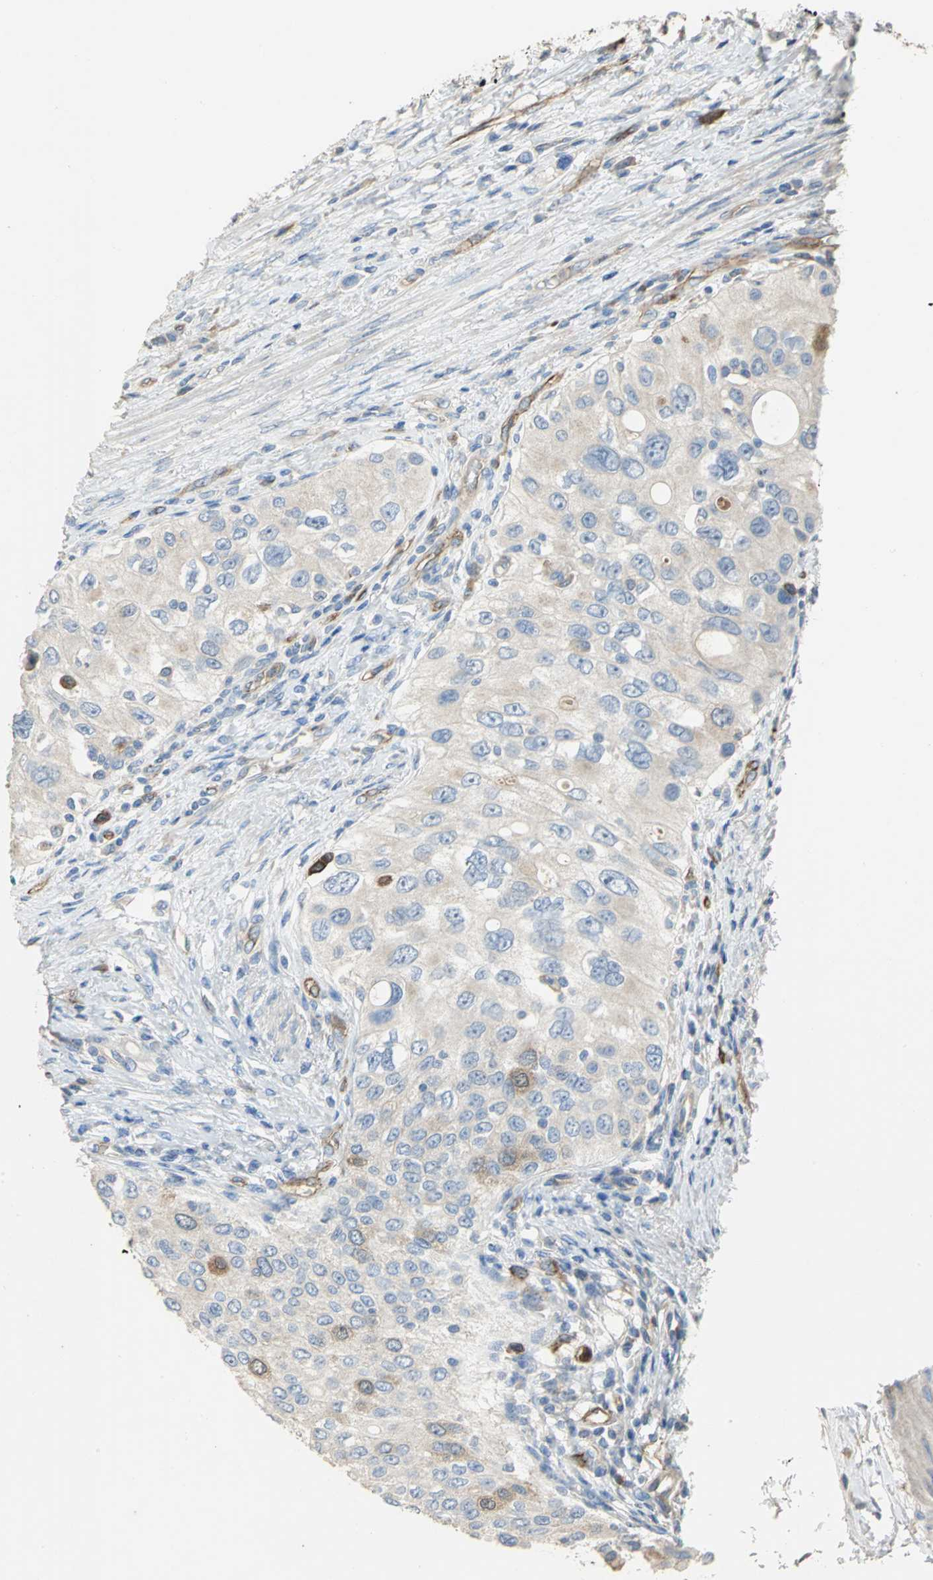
{"staining": {"intensity": "moderate", "quantity": "<25%", "location": "cytoplasmic/membranous"}, "tissue": "urothelial cancer", "cell_type": "Tumor cells", "image_type": "cancer", "snomed": [{"axis": "morphology", "description": "Urothelial carcinoma, High grade"}, {"axis": "topography", "description": "Urinary bladder"}], "caption": "There is low levels of moderate cytoplasmic/membranous expression in tumor cells of urothelial cancer, as demonstrated by immunohistochemical staining (brown color).", "gene": "DLGAP5", "patient": {"sex": "female", "age": 56}}